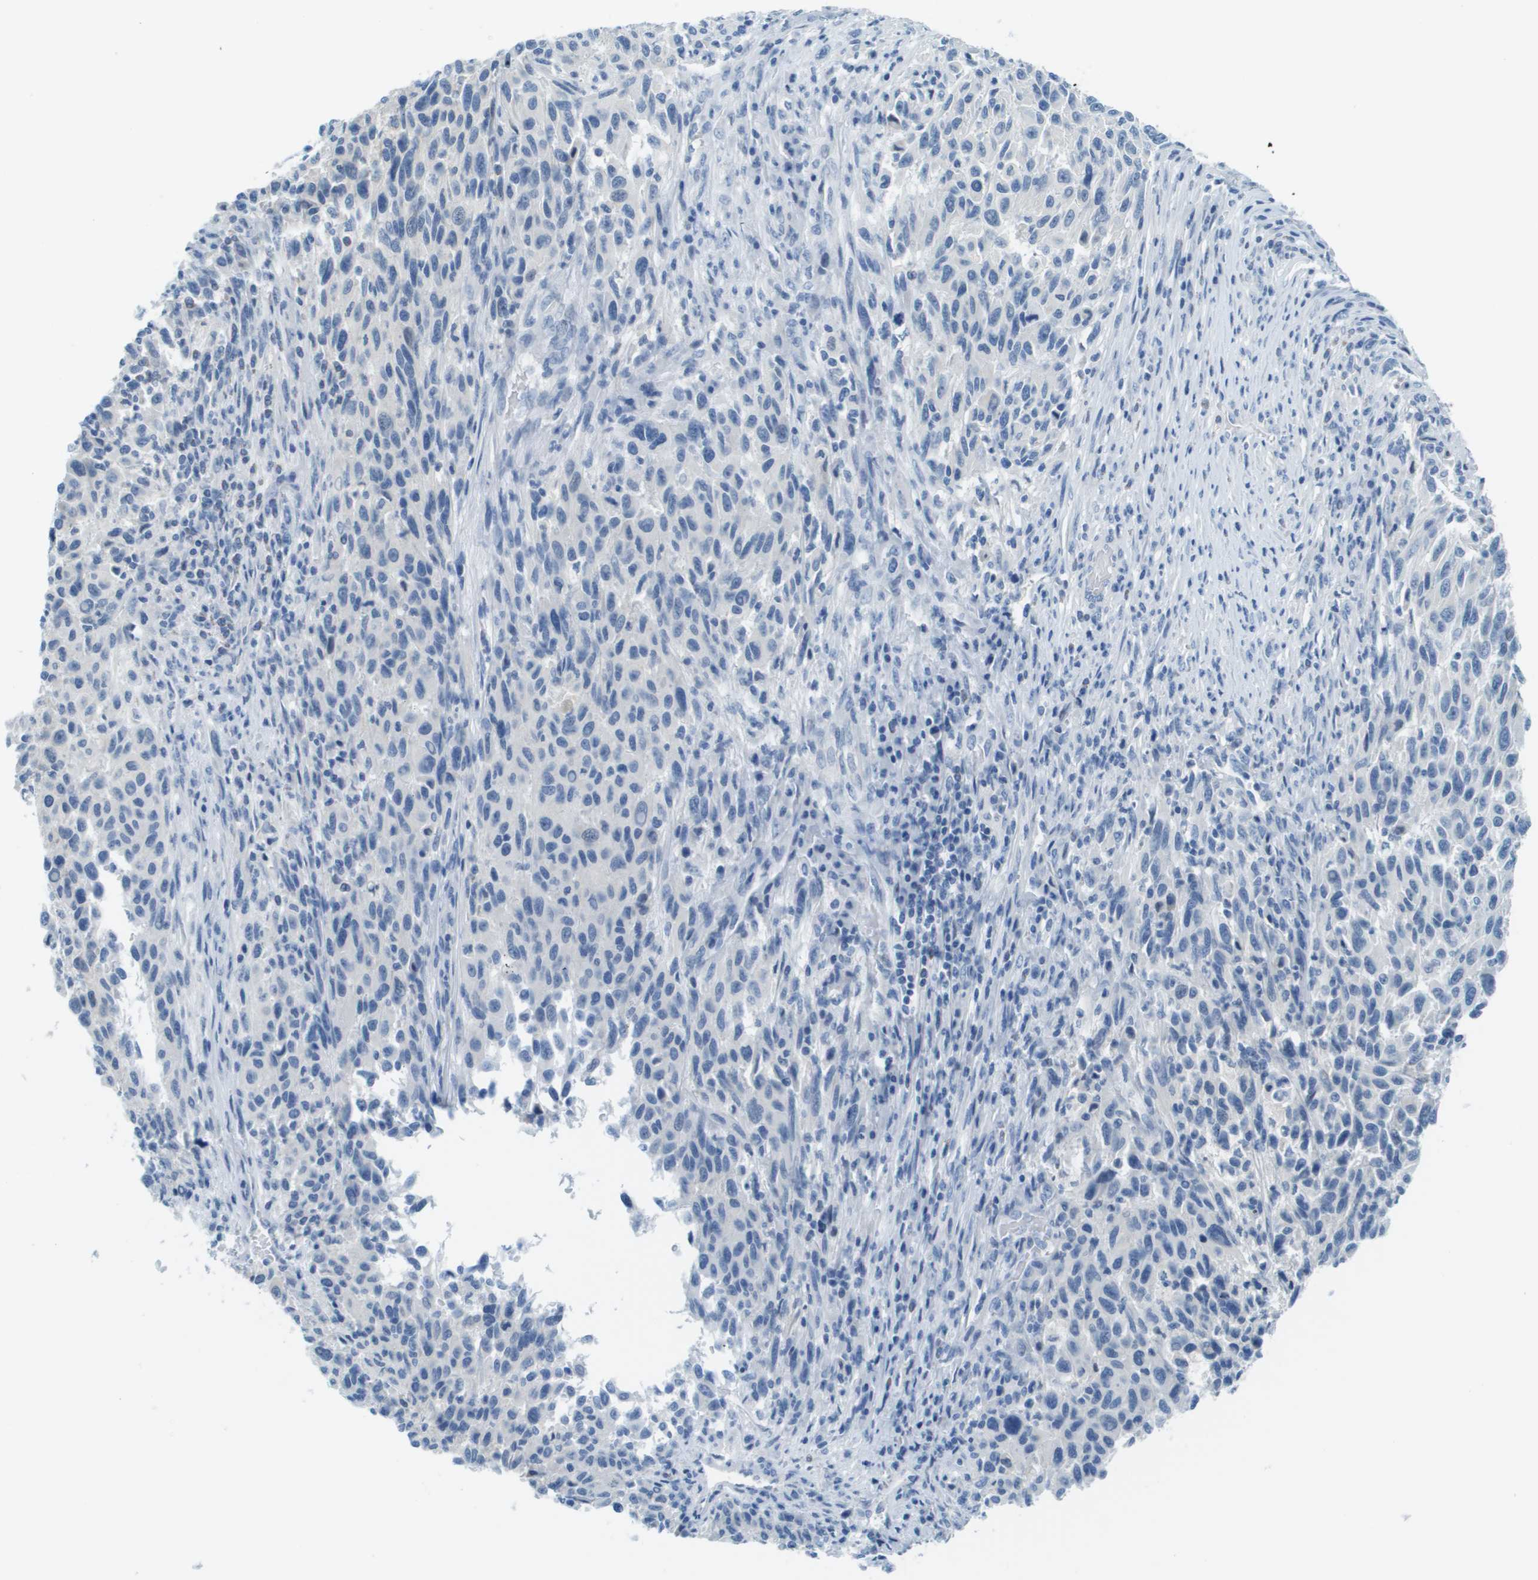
{"staining": {"intensity": "negative", "quantity": "none", "location": "none"}, "tissue": "melanoma", "cell_type": "Tumor cells", "image_type": "cancer", "snomed": [{"axis": "morphology", "description": "Malignant melanoma, Metastatic site"}, {"axis": "topography", "description": "Lymph node"}], "caption": "Immunohistochemistry micrograph of neoplastic tissue: human malignant melanoma (metastatic site) stained with DAB reveals no significant protein expression in tumor cells.", "gene": "CDHR2", "patient": {"sex": "male", "age": 61}}